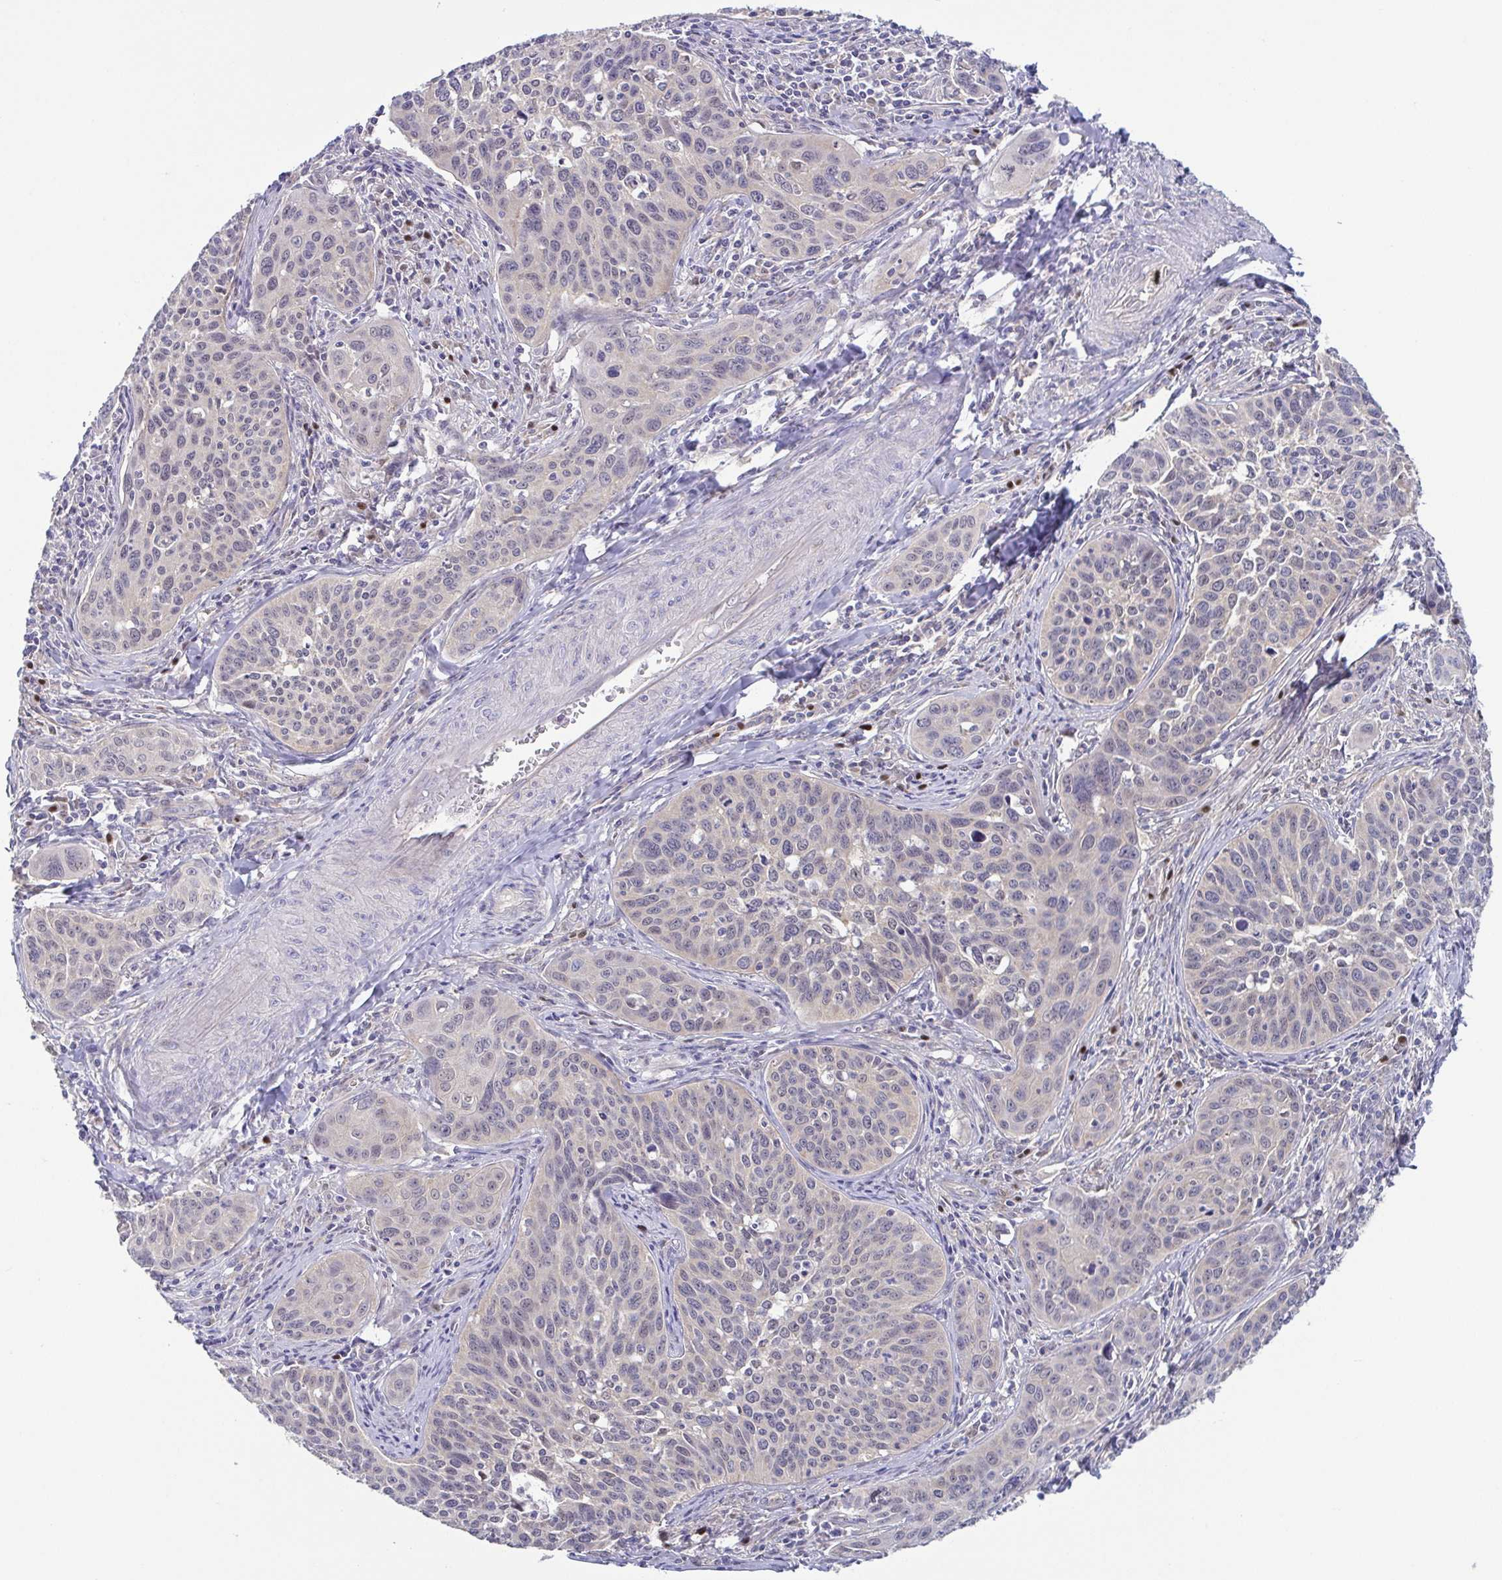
{"staining": {"intensity": "negative", "quantity": "none", "location": "none"}, "tissue": "cervical cancer", "cell_type": "Tumor cells", "image_type": "cancer", "snomed": [{"axis": "morphology", "description": "Squamous cell carcinoma, NOS"}, {"axis": "topography", "description": "Cervix"}], "caption": "Immunohistochemistry histopathology image of human cervical cancer stained for a protein (brown), which exhibits no positivity in tumor cells. Nuclei are stained in blue.", "gene": "UBE2Q1", "patient": {"sex": "female", "age": 31}}